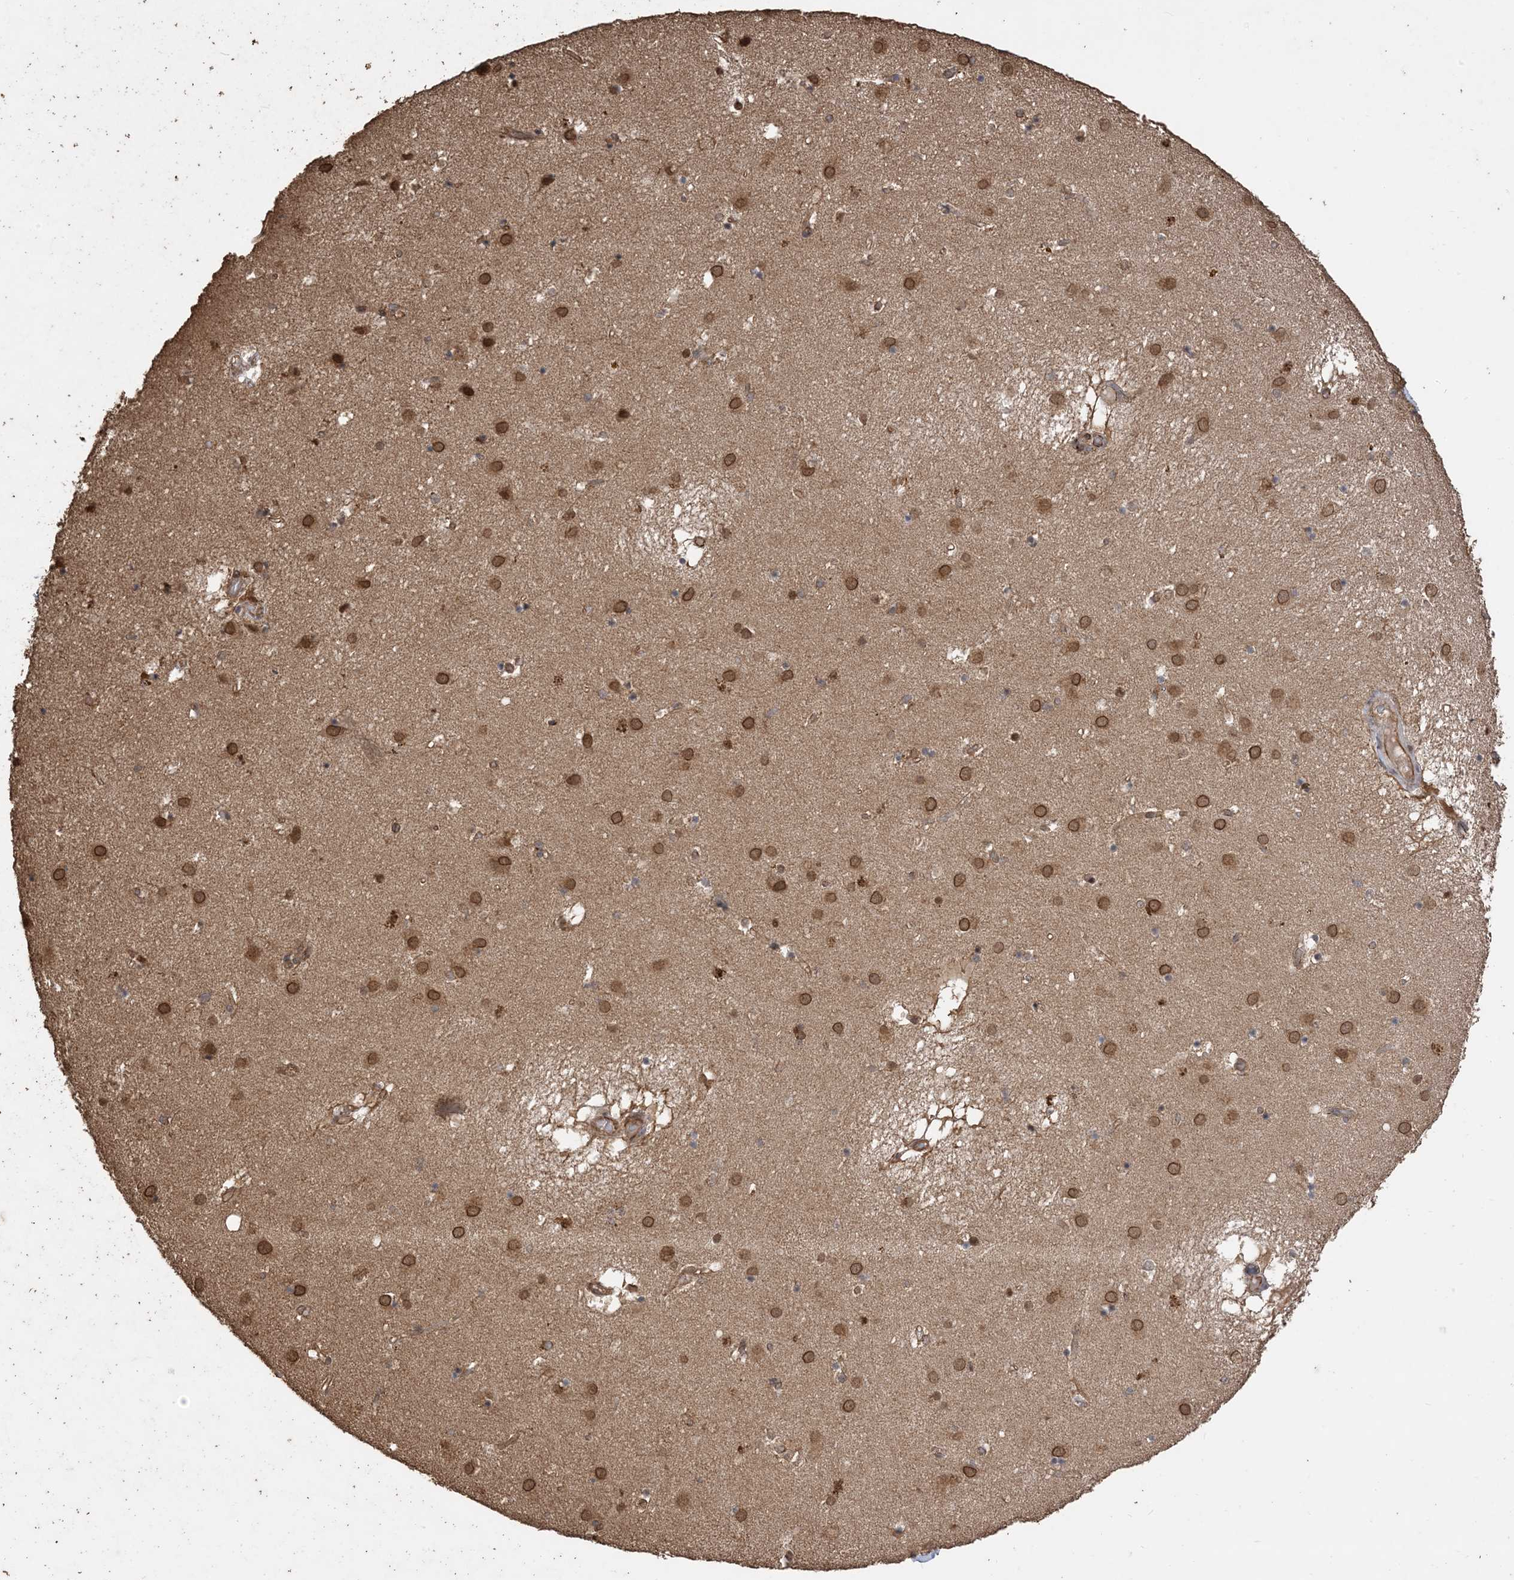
{"staining": {"intensity": "moderate", "quantity": "<25%", "location": "cytoplasmic/membranous,nuclear"}, "tissue": "caudate", "cell_type": "Glial cells", "image_type": "normal", "snomed": [{"axis": "morphology", "description": "Normal tissue, NOS"}, {"axis": "topography", "description": "Lateral ventricle wall"}], "caption": "This is a photomicrograph of immunohistochemistry (IHC) staining of unremarkable caudate, which shows moderate positivity in the cytoplasmic/membranous,nuclear of glial cells.", "gene": "ZKSCAN5", "patient": {"sex": "male", "age": 70}}